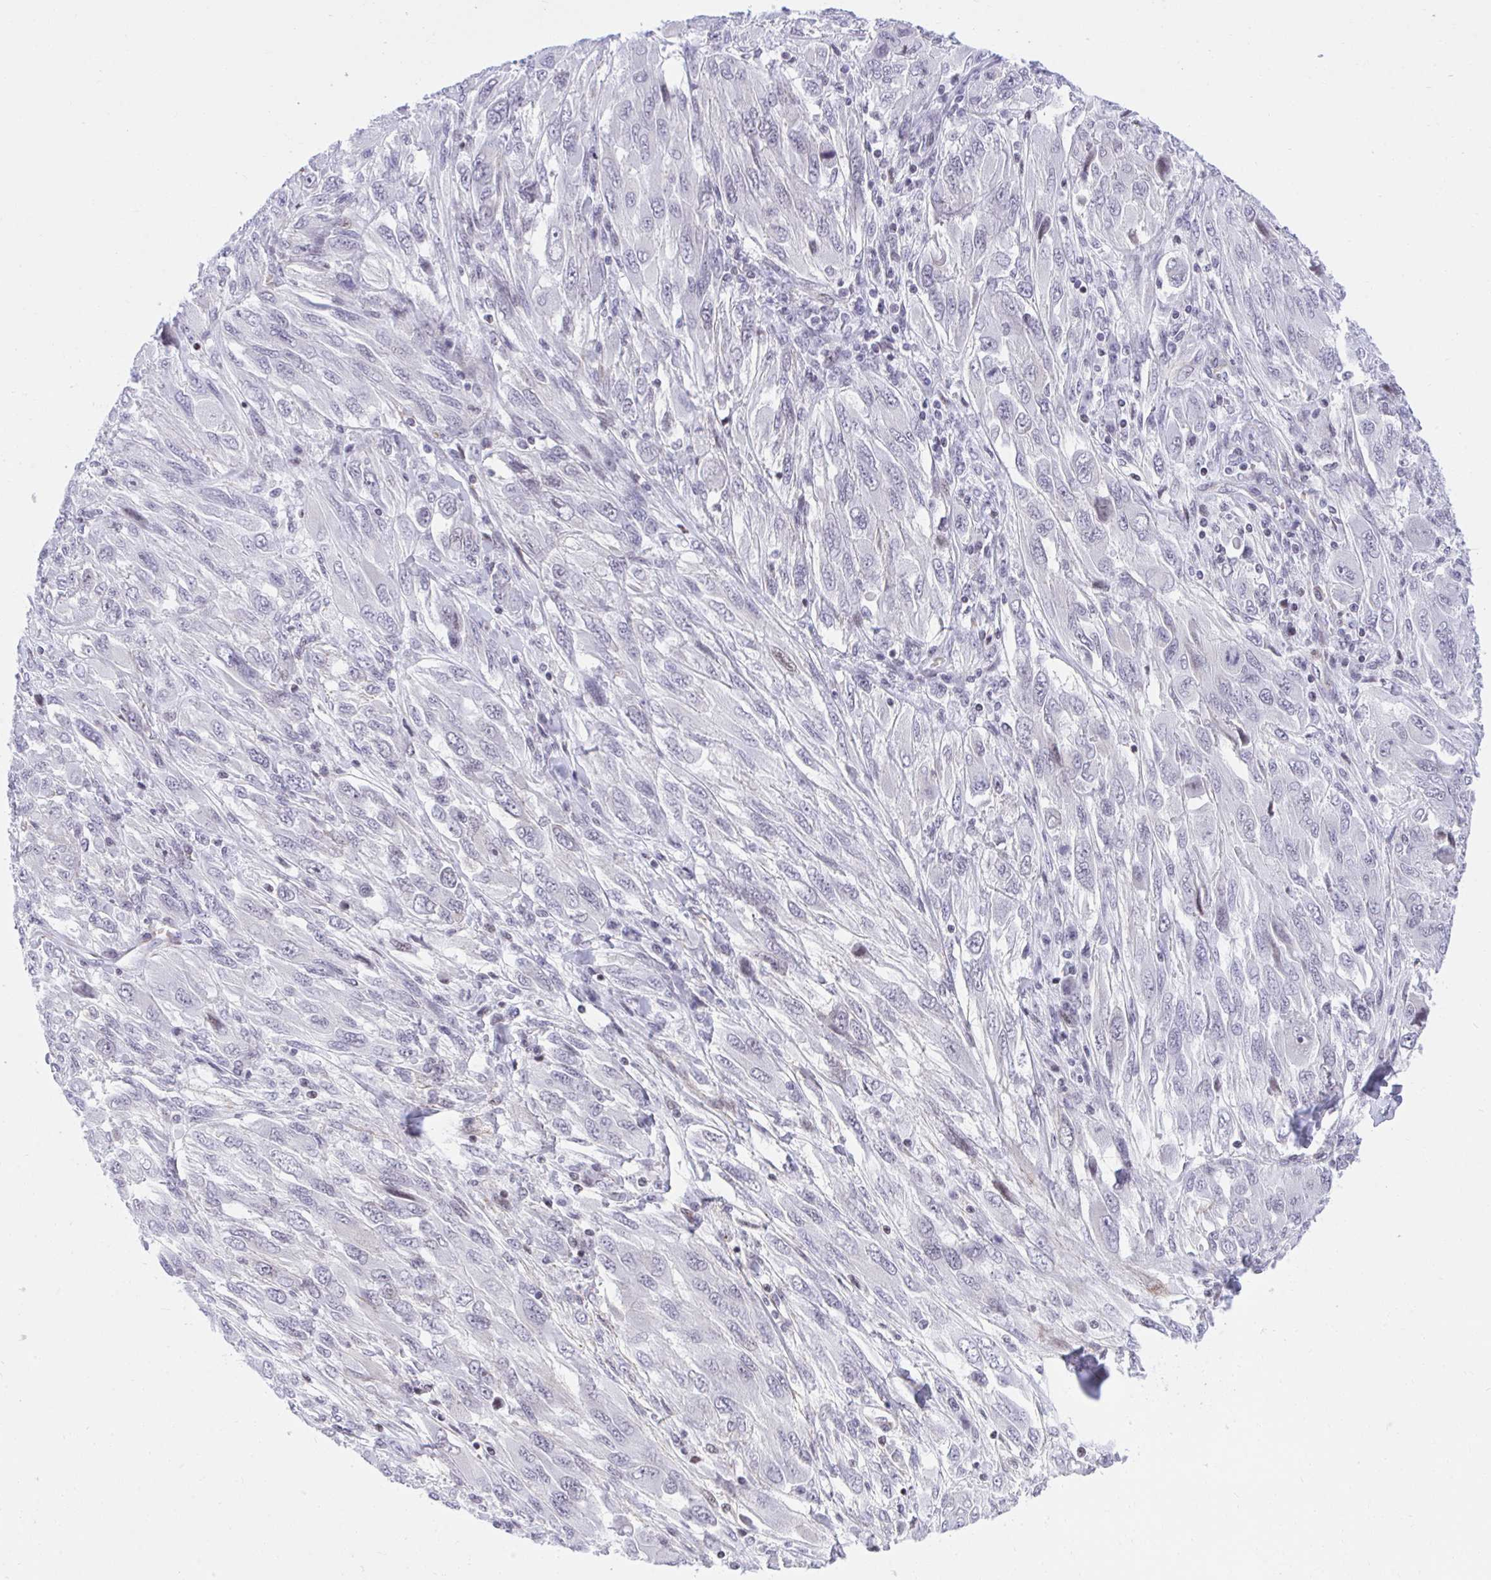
{"staining": {"intensity": "negative", "quantity": "none", "location": "none"}, "tissue": "melanoma", "cell_type": "Tumor cells", "image_type": "cancer", "snomed": [{"axis": "morphology", "description": "Malignant melanoma, NOS"}, {"axis": "topography", "description": "Skin"}], "caption": "Malignant melanoma was stained to show a protein in brown. There is no significant staining in tumor cells.", "gene": "KCNN4", "patient": {"sex": "female", "age": 91}}